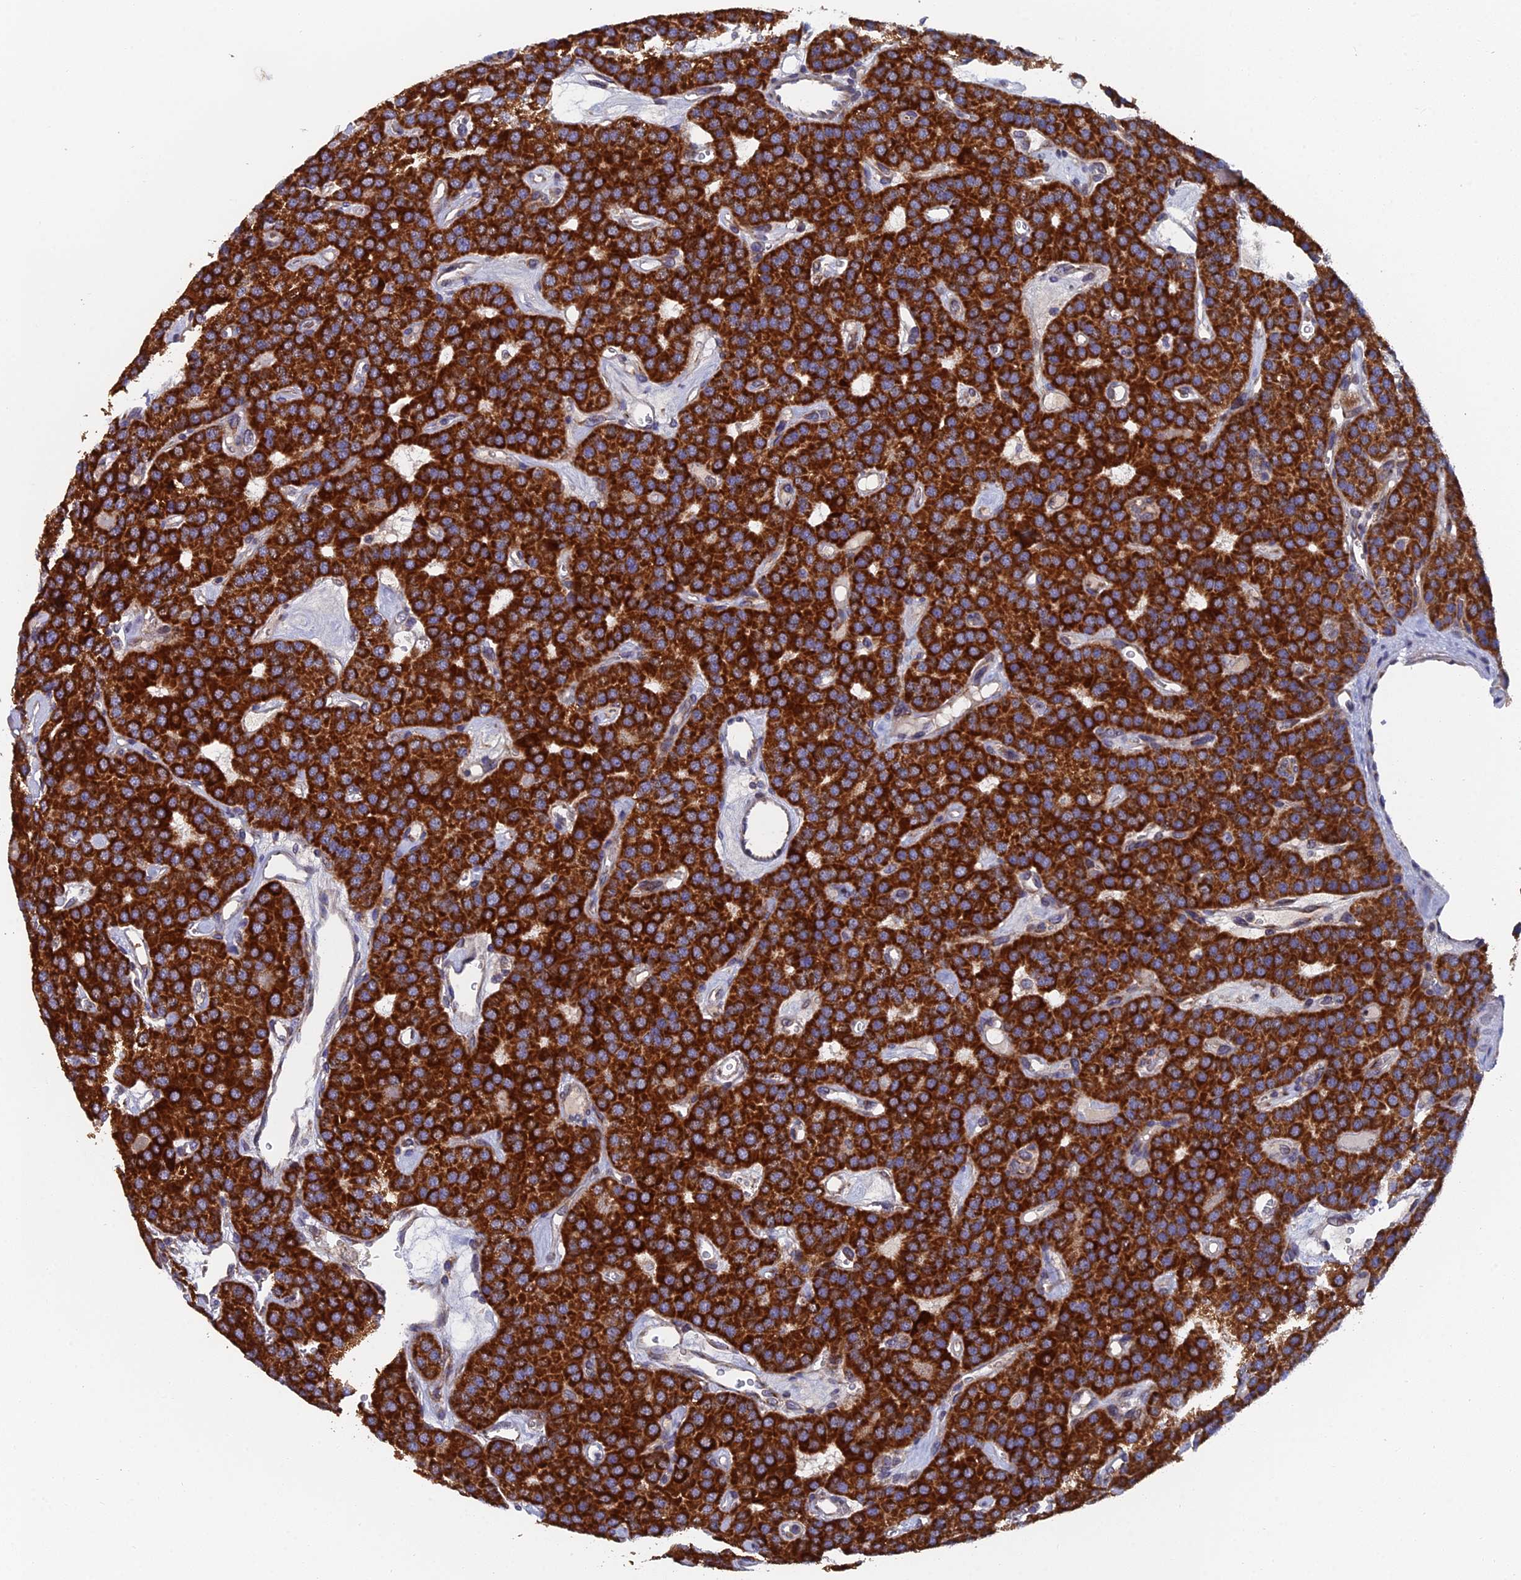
{"staining": {"intensity": "strong", "quantity": ">75%", "location": "cytoplasmic/membranous"}, "tissue": "parathyroid gland", "cell_type": "Glandular cells", "image_type": "normal", "snomed": [{"axis": "morphology", "description": "Normal tissue, NOS"}, {"axis": "morphology", "description": "Adenoma, NOS"}, {"axis": "topography", "description": "Parathyroid gland"}], "caption": "Immunohistochemical staining of unremarkable human parathyroid gland shows strong cytoplasmic/membranous protein staining in about >75% of glandular cells. Ihc stains the protein in brown and the nuclei are stained blue.", "gene": "ECSIT", "patient": {"sex": "female", "age": 86}}